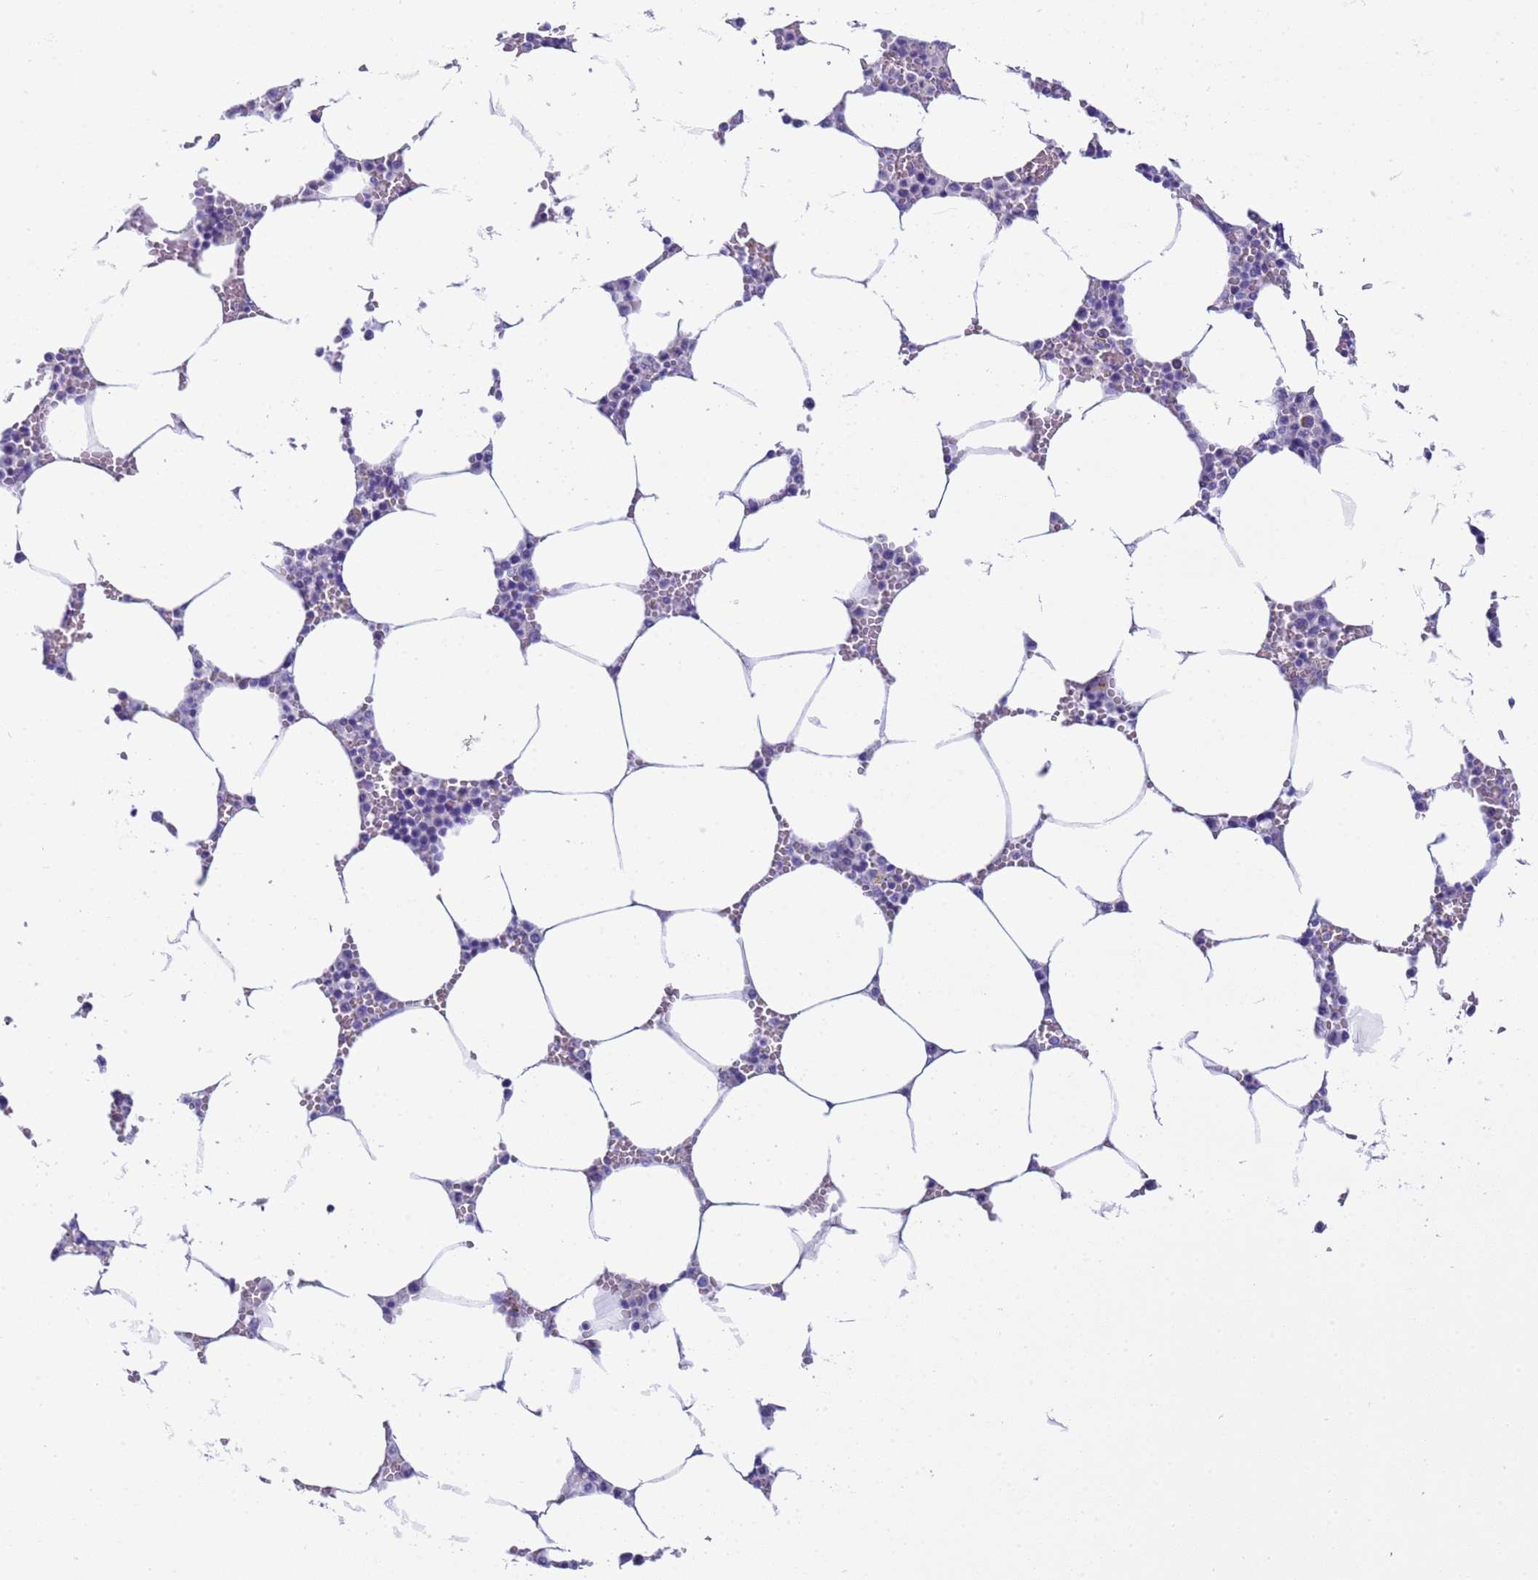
{"staining": {"intensity": "negative", "quantity": "none", "location": "none"}, "tissue": "bone marrow", "cell_type": "Hematopoietic cells", "image_type": "normal", "snomed": [{"axis": "morphology", "description": "Normal tissue, NOS"}, {"axis": "topography", "description": "Bone marrow"}], "caption": "High power microscopy histopathology image of an IHC histopathology image of benign bone marrow, revealing no significant staining in hematopoietic cells.", "gene": "CKM", "patient": {"sex": "male", "age": 70}}